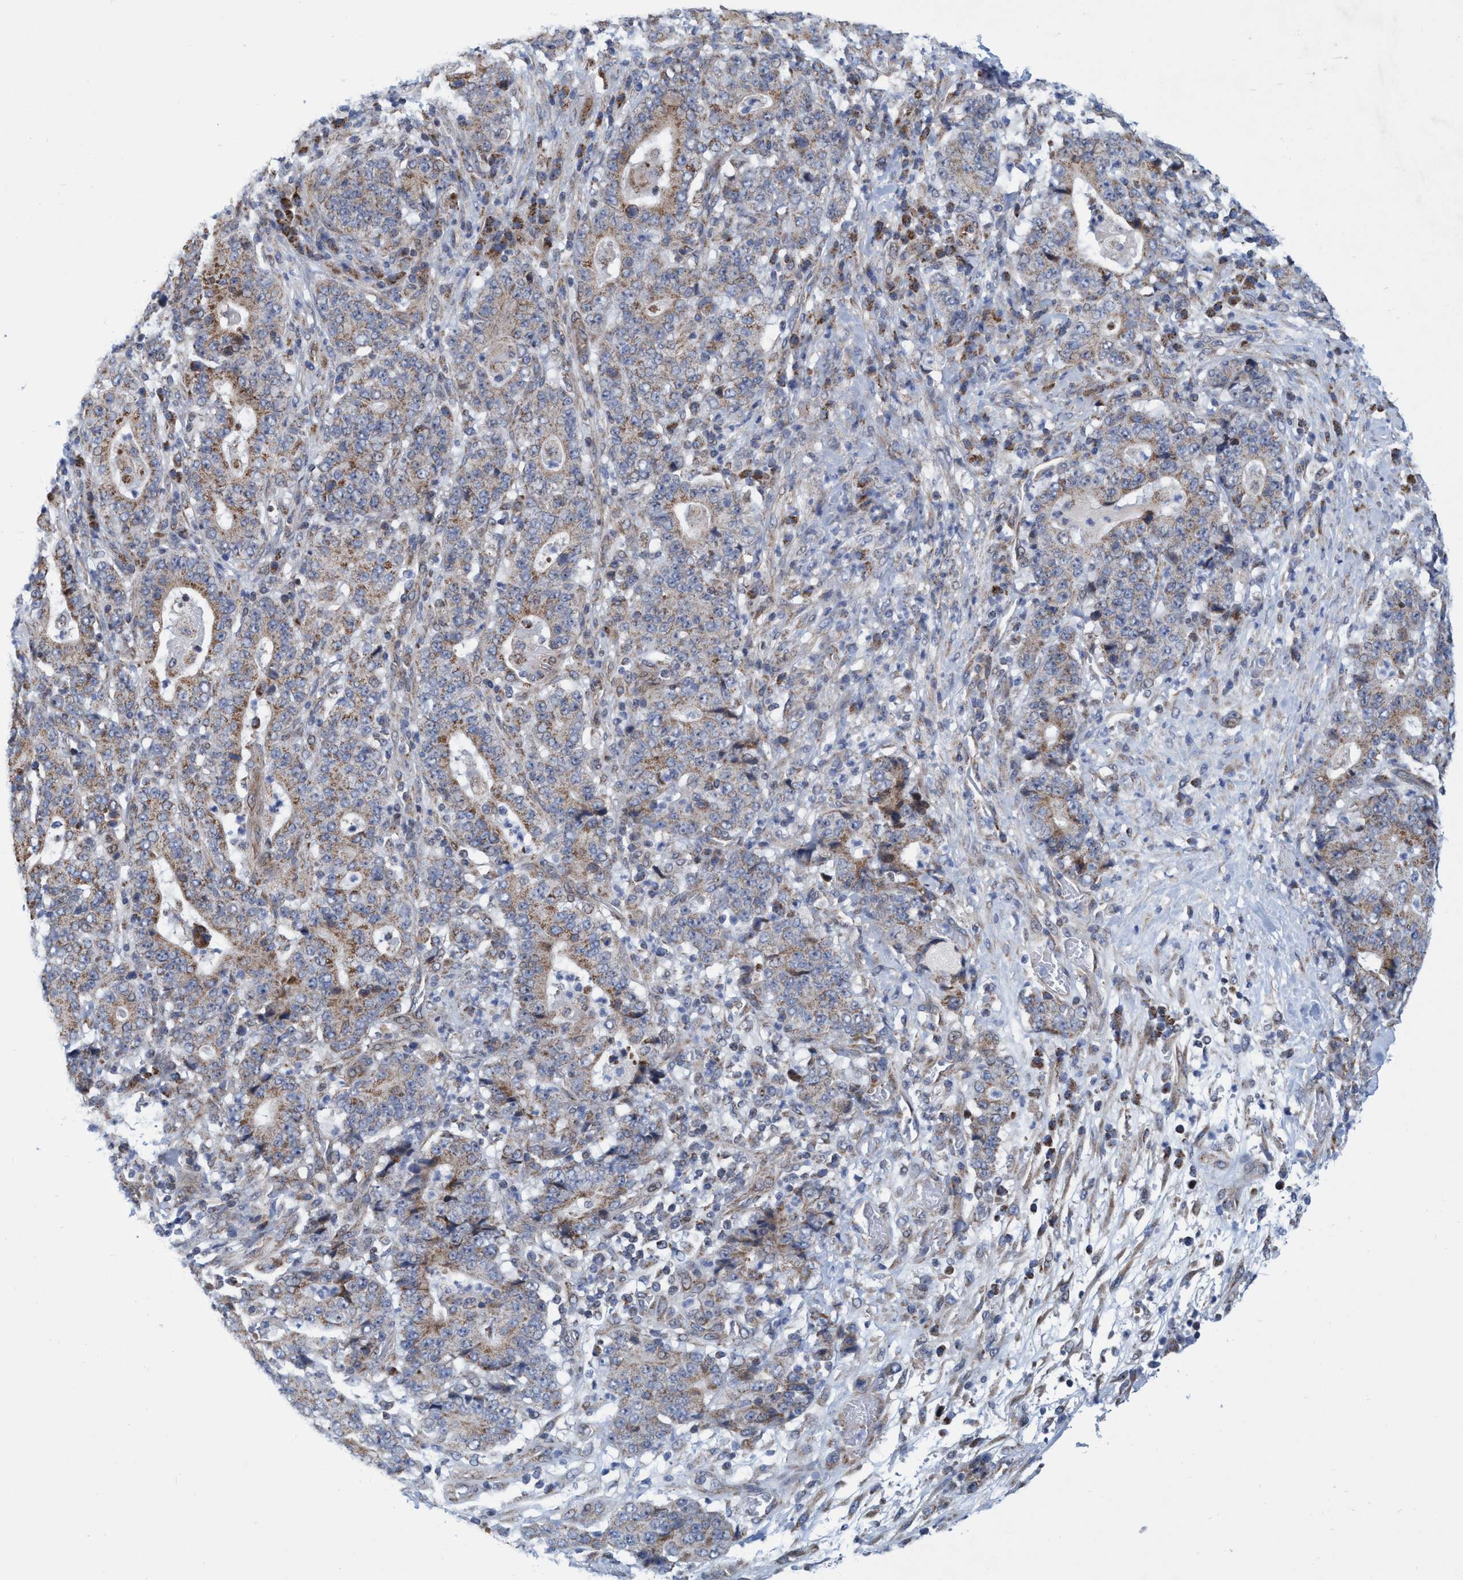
{"staining": {"intensity": "weak", "quantity": ">75%", "location": "cytoplasmic/membranous"}, "tissue": "stomach cancer", "cell_type": "Tumor cells", "image_type": "cancer", "snomed": [{"axis": "morphology", "description": "Normal tissue, NOS"}, {"axis": "morphology", "description": "Adenocarcinoma, NOS"}, {"axis": "topography", "description": "Stomach, upper"}, {"axis": "topography", "description": "Stomach"}], "caption": "A micrograph of human stomach adenocarcinoma stained for a protein demonstrates weak cytoplasmic/membranous brown staining in tumor cells.", "gene": "POLR1F", "patient": {"sex": "male", "age": 59}}